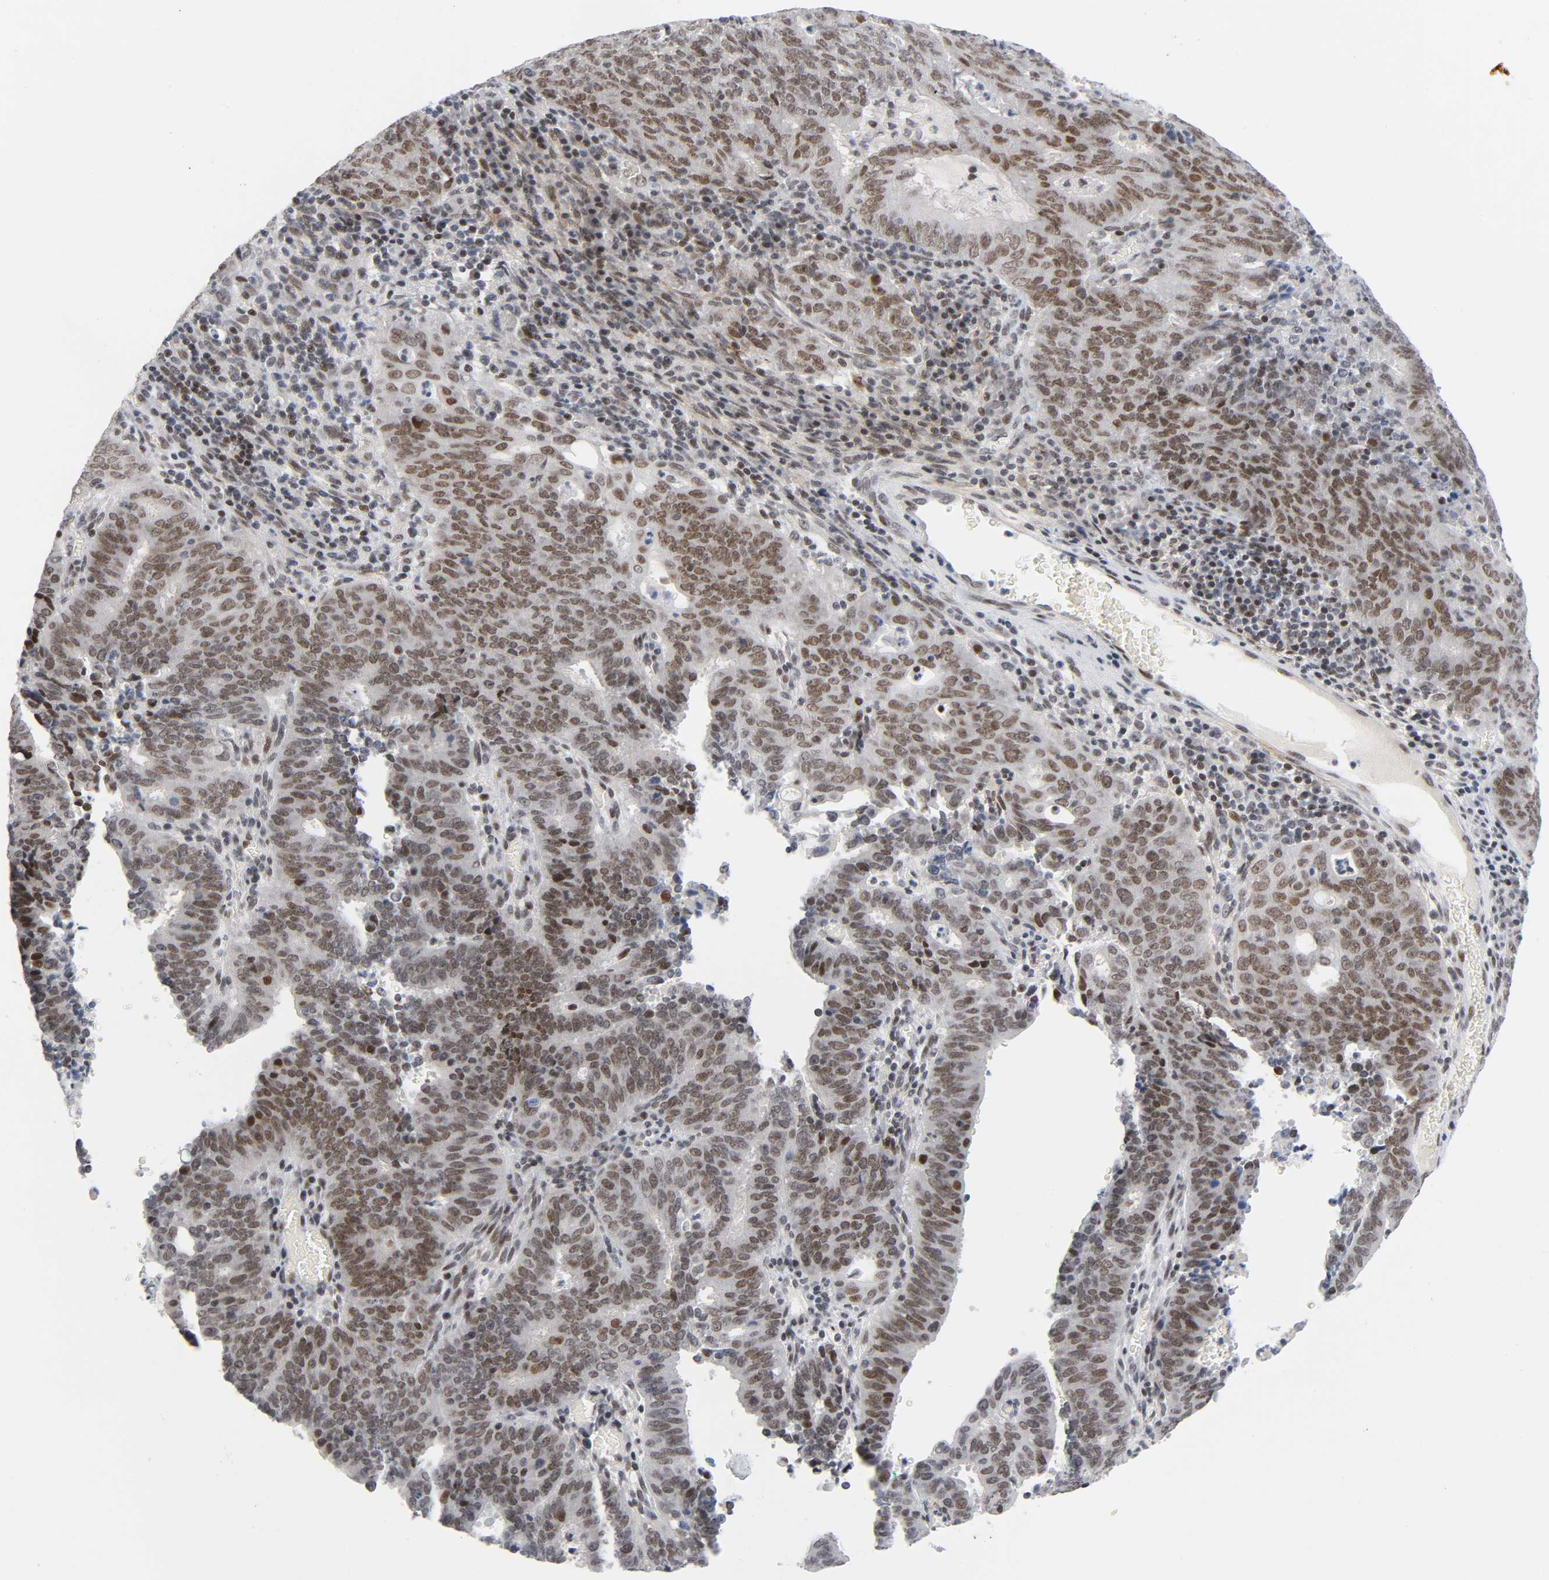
{"staining": {"intensity": "moderate", "quantity": ">75%", "location": "nuclear"}, "tissue": "cervical cancer", "cell_type": "Tumor cells", "image_type": "cancer", "snomed": [{"axis": "morphology", "description": "Adenocarcinoma, NOS"}, {"axis": "topography", "description": "Cervix"}], "caption": "Tumor cells display medium levels of moderate nuclear expression in approximately >75% of cells in cervical cancer. Immunohistochemistry stains the protein in brown and the nuclei are stained blue.", "gene": "DIDO1", "patient": {"sex": "female", "age": 44}}